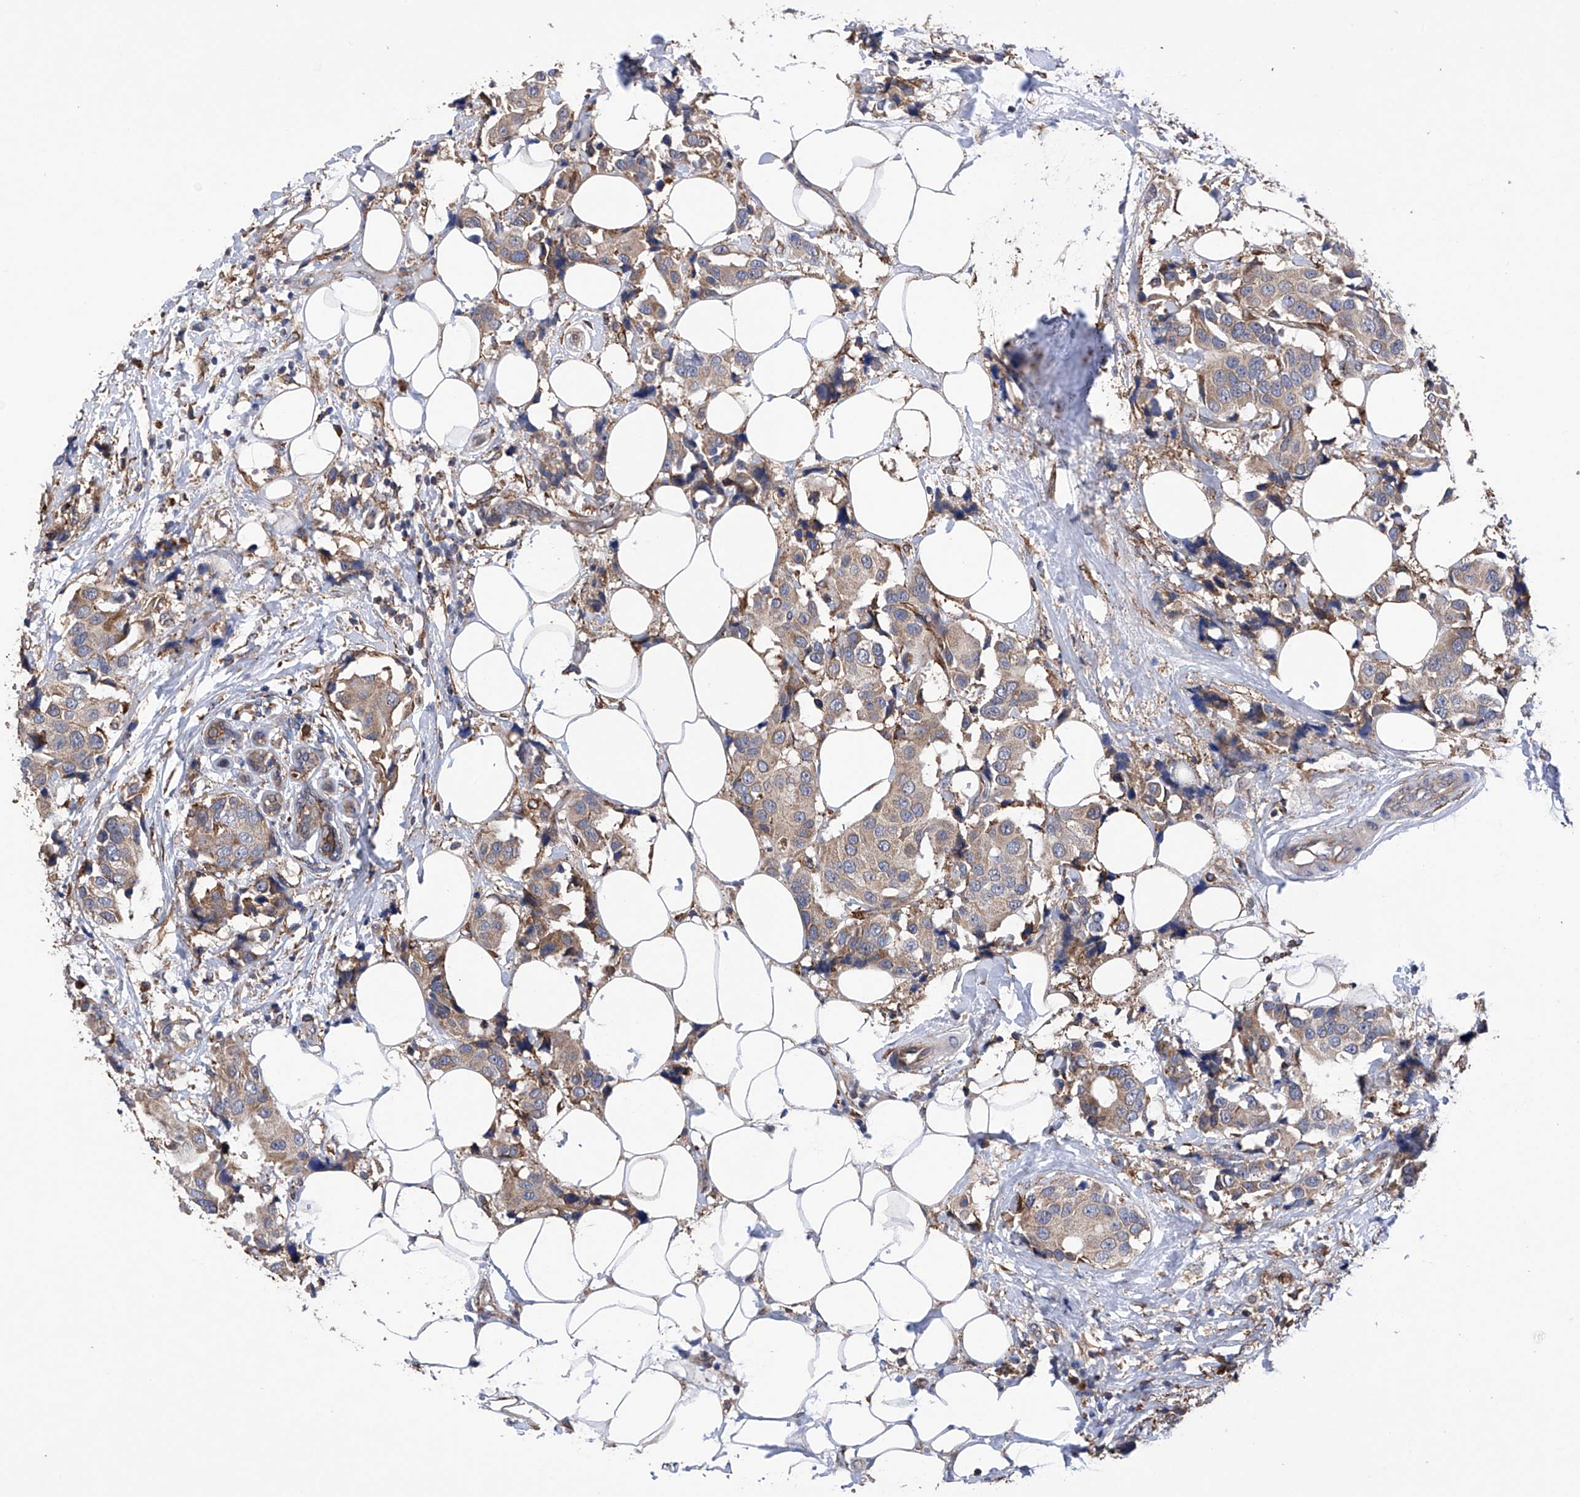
{"staining": {"intensity": "moderate", "quantity": "<25%", "location": "cytoplasmic/membranous"}, "tissue": "breast cancer", "cell_type": "Tumor cells", "image_type": "cancer", "snomed": [{"axis": "morphology", "description": "Normal tissue, NOS"}, {"axis": "morphology", "description": "Duct carcinoma"}, {"axis": "topography", "description": "Breast"}], "caption": "Brown immunohistochemical staining in human breast cancer (intraductal carcinoma) displays moderate cytoplasmic/membranous expression in about <25% of tumor cells.", "gene": "DNAH8", "patient": {"sex": "female", "age": 39}}